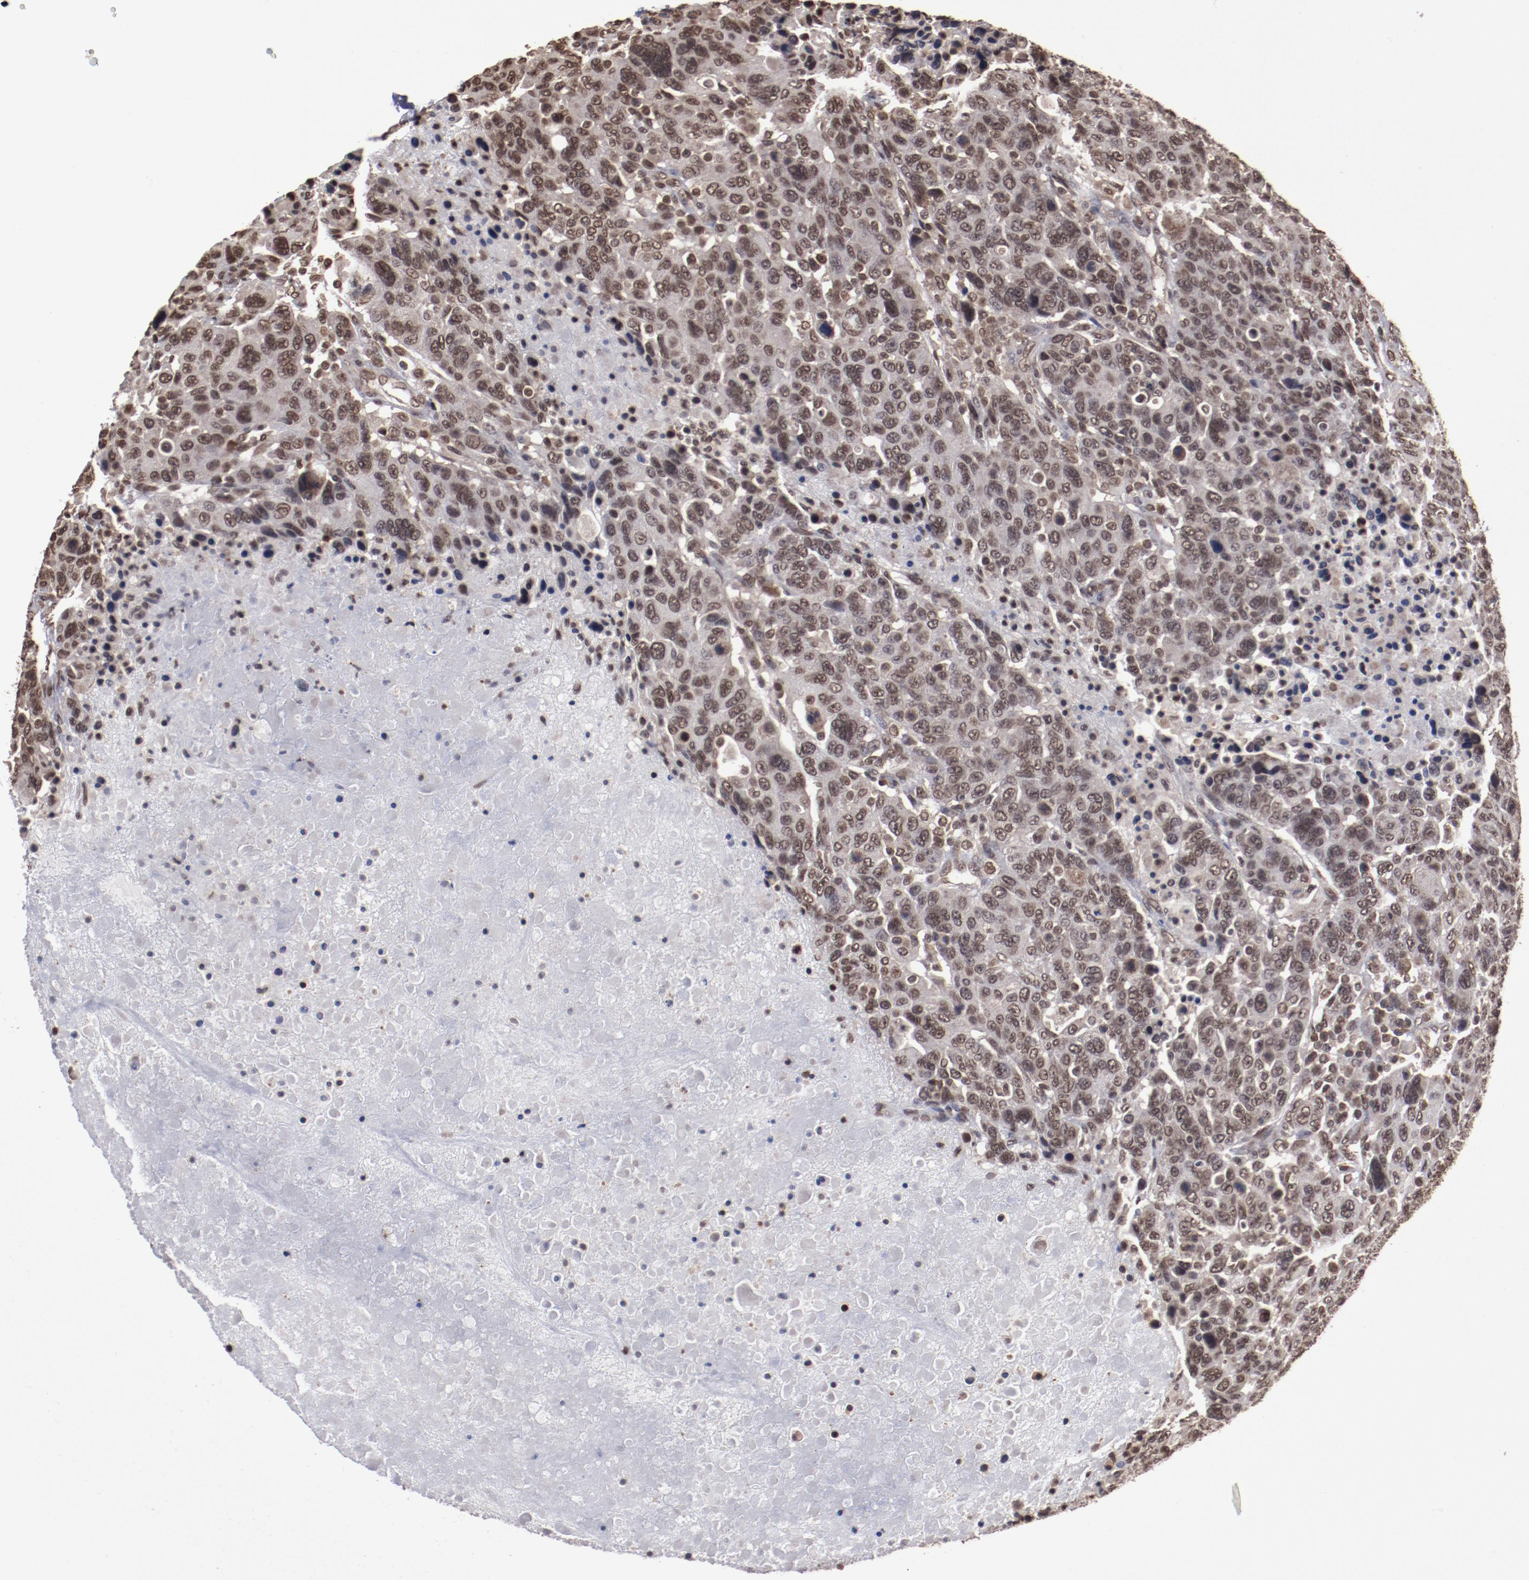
{"staining": {"intensity": "moderate", "quantity": ">75%", "location": "nuclear"}, "tissue": "breast cancer", "cell_type": "Tumor cells", "image_type": "cancer", "snomed": [{"axis": "morphology", "description": "Duct carcinoma"}, {"axis": "topography", "description": "Breast"}], "caption": "This photomicrograph exhibits infiltrating ductal carcinoma (breast) stained with immunohistochemistry (IHC) to label a protein in brown. The nuclear of tumor cells show moderate positivity for the protein. Nuclei are counter-stained blue.", "gene": "AKT1", "patient": {"sex": "female", "age": 37}}